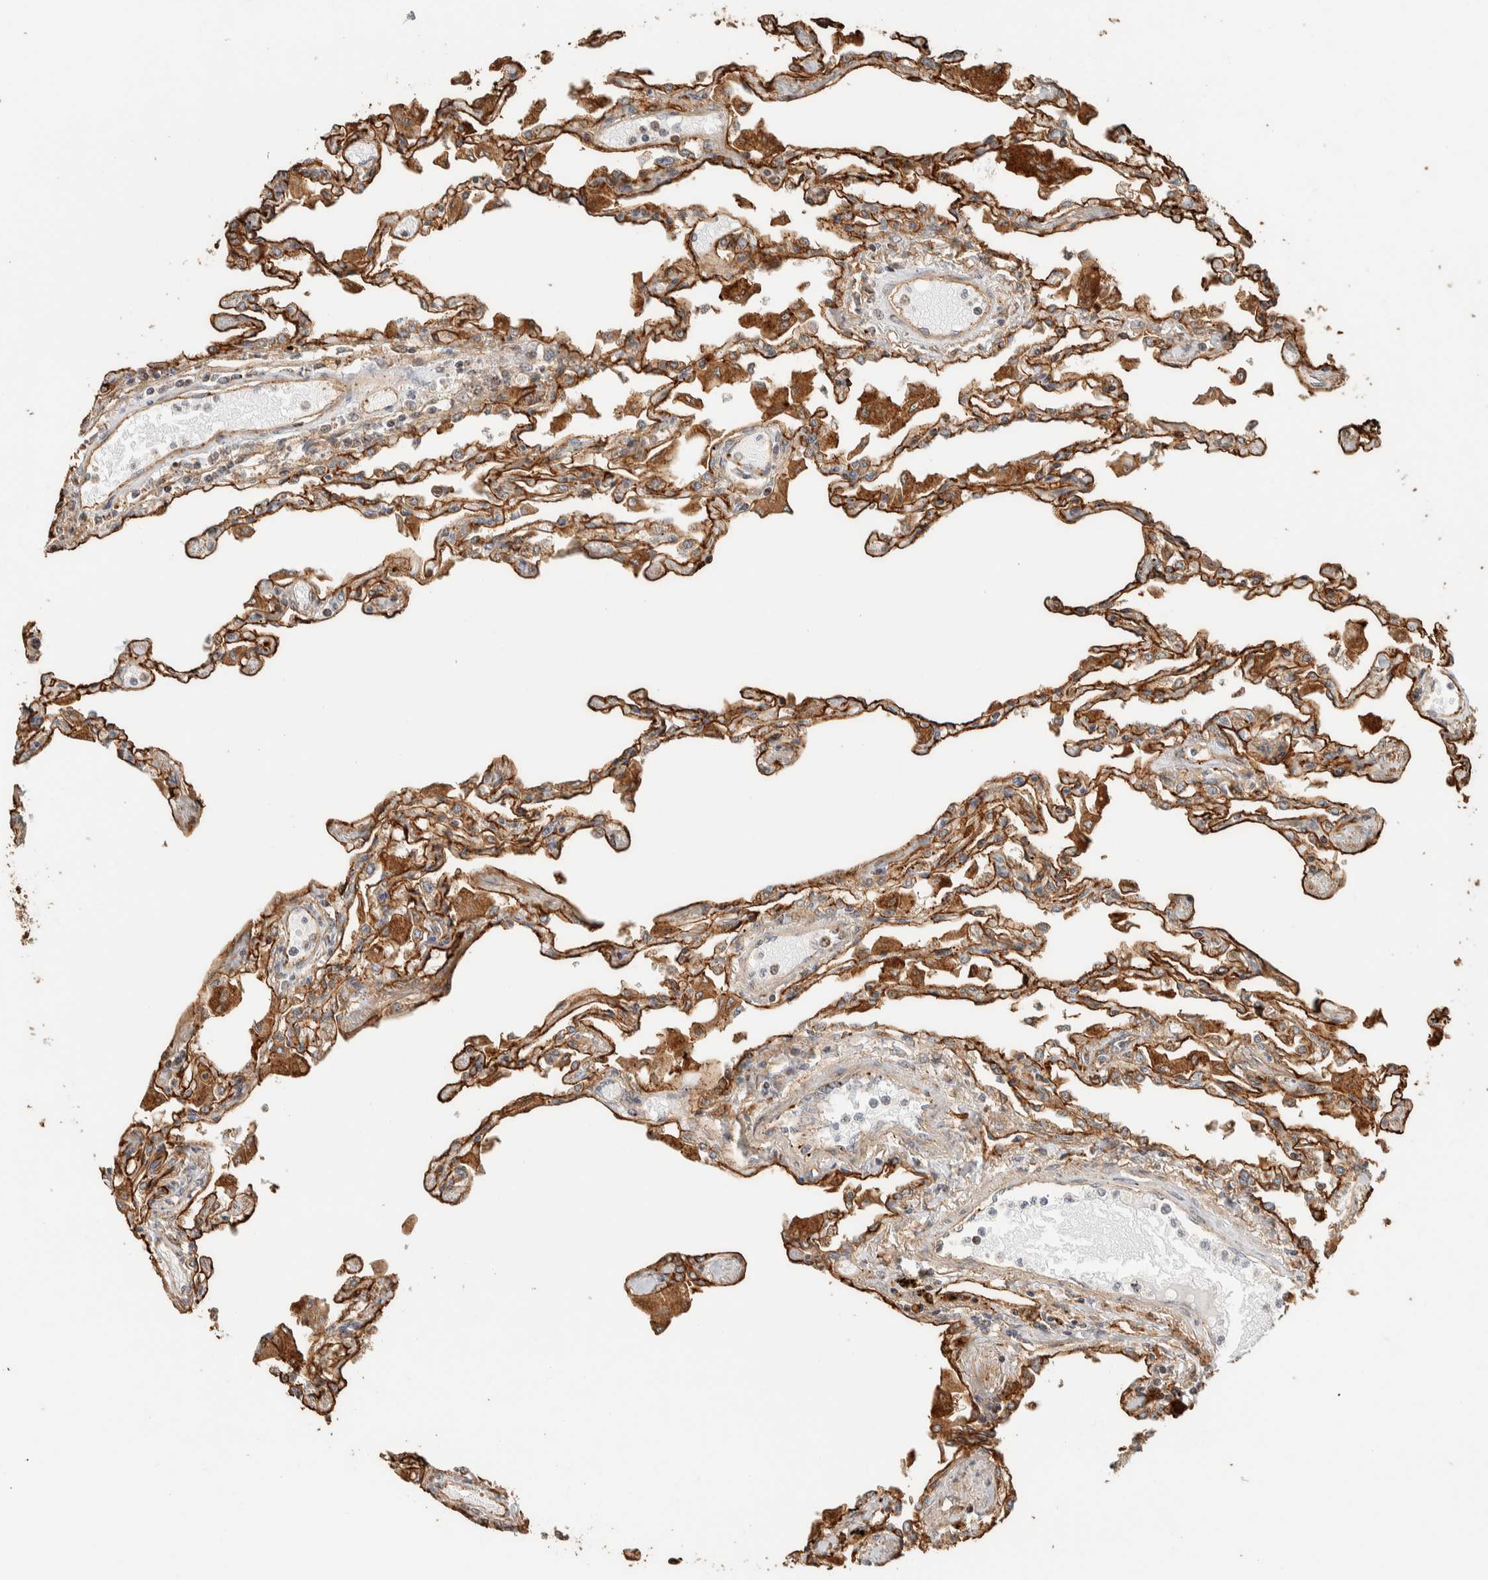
{"staining": {"intensity": "moderate", "quantity": "25%-75%", "location": "cytoplasmic/membranous"}, "tissue": "lung", "cell_type": "Alveolar cells", "image_type": "normal", "snomed": [{"axis": "morphology", "description": "Normal tissue, NOS"}, {"axis": "topography", "description": "Bronchus"}, {"axis": "topography", "description": "Lung"}], "caption": "The histopathology image demonstrates staining of unremarkable lung, revealing moderate cytoplasmic/membranous protein expression (brown color) within alveolar cells. The staining is performed using DAB brown chromogen to label protein expression. The nuclei are counter-stained blue using hematoxylin.", "gene": "KIF9", "patient": {"sex": "female", "age": 49}}